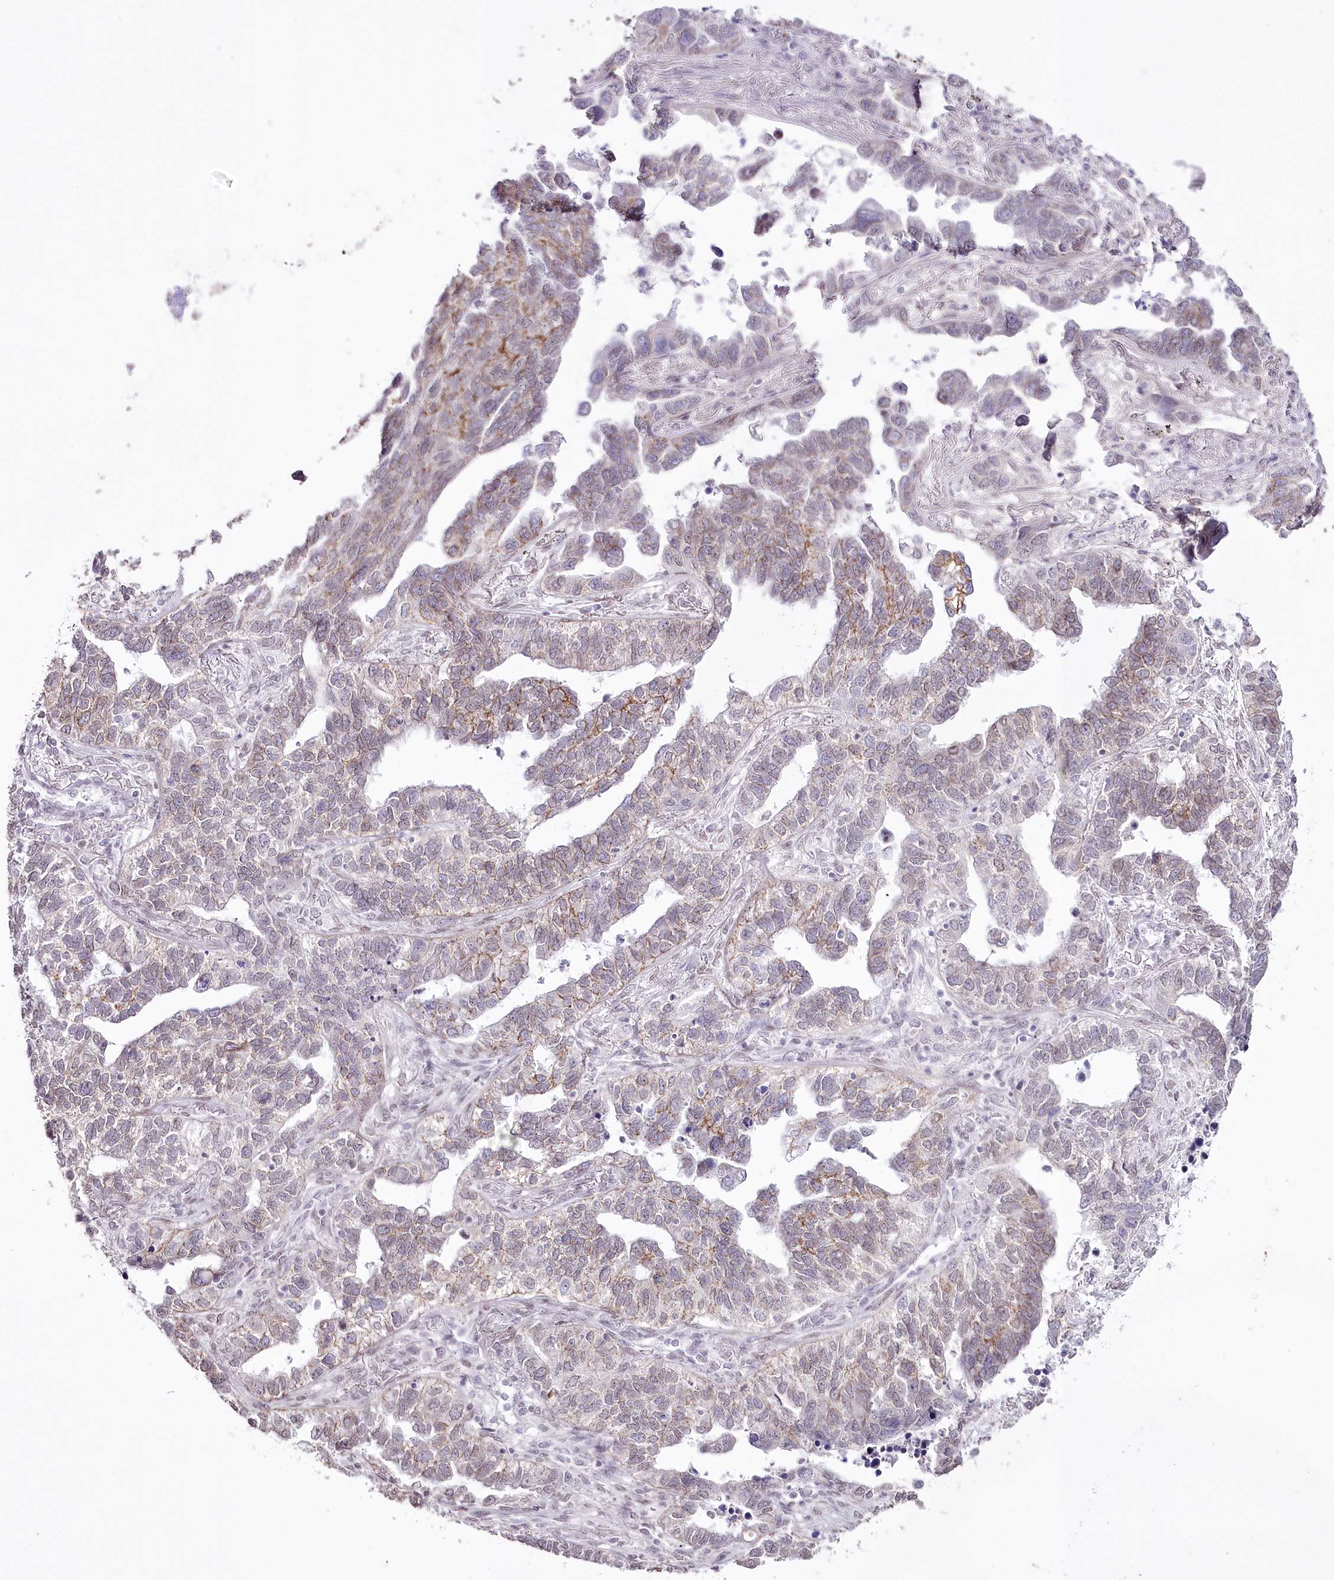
{"staining": {"intensity": "weak", "quantity": "25%-75%", "location": "cytoplasmic/membranous"}, "tissue": "lung cancer", "cell_type": "Tumor cells", "image_type": "cancer", "snomed": [{"axis": "morphology", "description": "Adenocarcinoma, NOS"}, {"axis": "topography", "description": "Lung"}], "caption": "Immunohistochemical staining of lung cancer exhibits low levels of weak cytoplasmic/membranous positivity in about 25%-75% of tumor cells. (Brightfield microscopy of DAB IHC at high magnification).", "gene": "SLC39A10", "patient": {"sex": "male", "age": 67}}